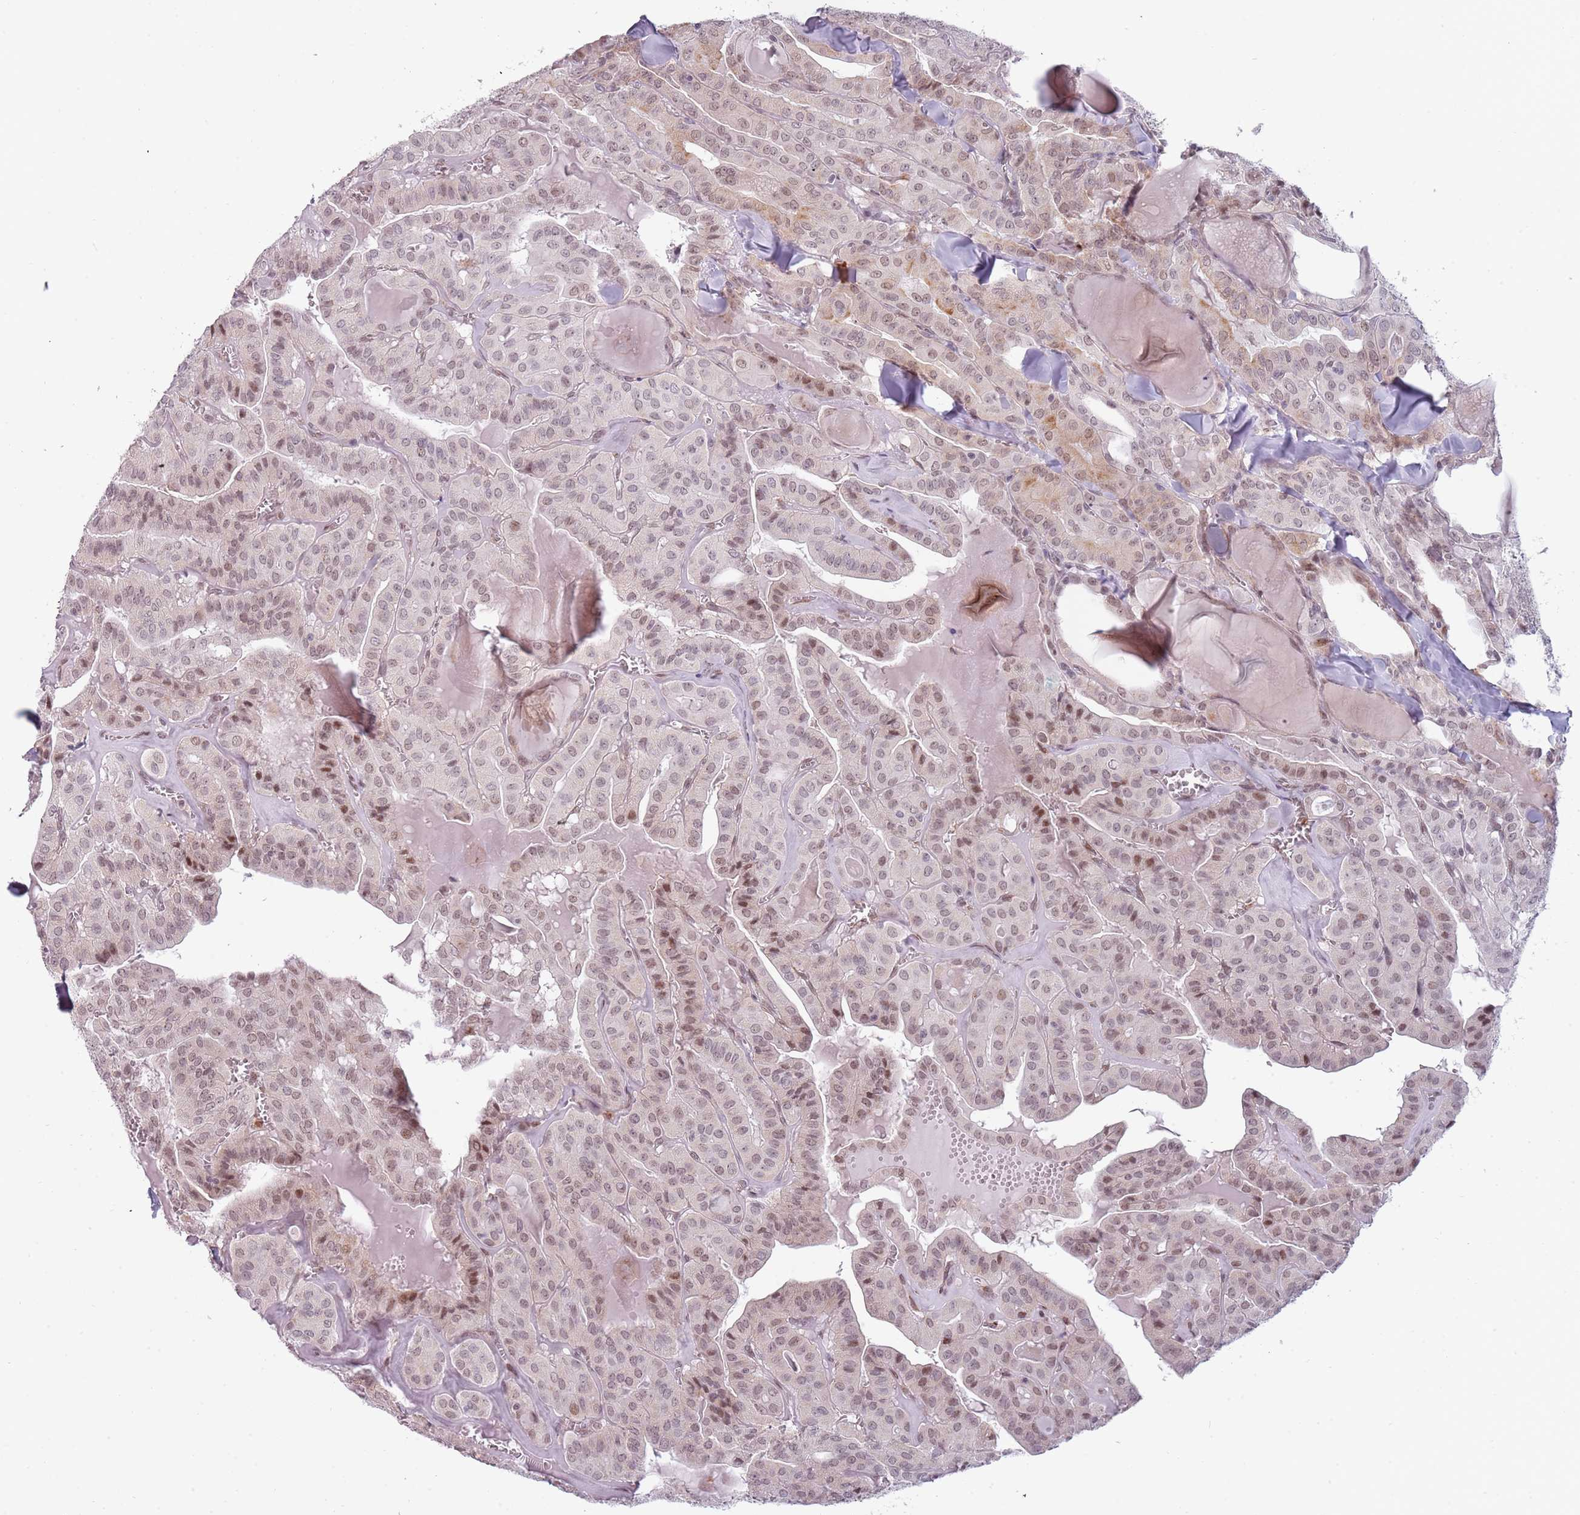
{"staining": {"intensity": "moderate", "quantity": "25%-75%", "location": "nuclear"}, "tissue": "thyroid cancer", "cell_type": "Tumor cells", "image_type": "cancer", "snomed": [{"axis": "morphology", "description": "Papillary adenocarcinoma, NOS"}, {"axis": "topography", "description": "Thyroid gland"}], "caption": "There is medium levels of moderate nuclear expression in tumor cells of thyroid papillary adenocarcinoma, as demonstrated by immunohistochemical staining (brown color).", "gene": "REXO4", "patient": {"sex": "male", "age": 52}}